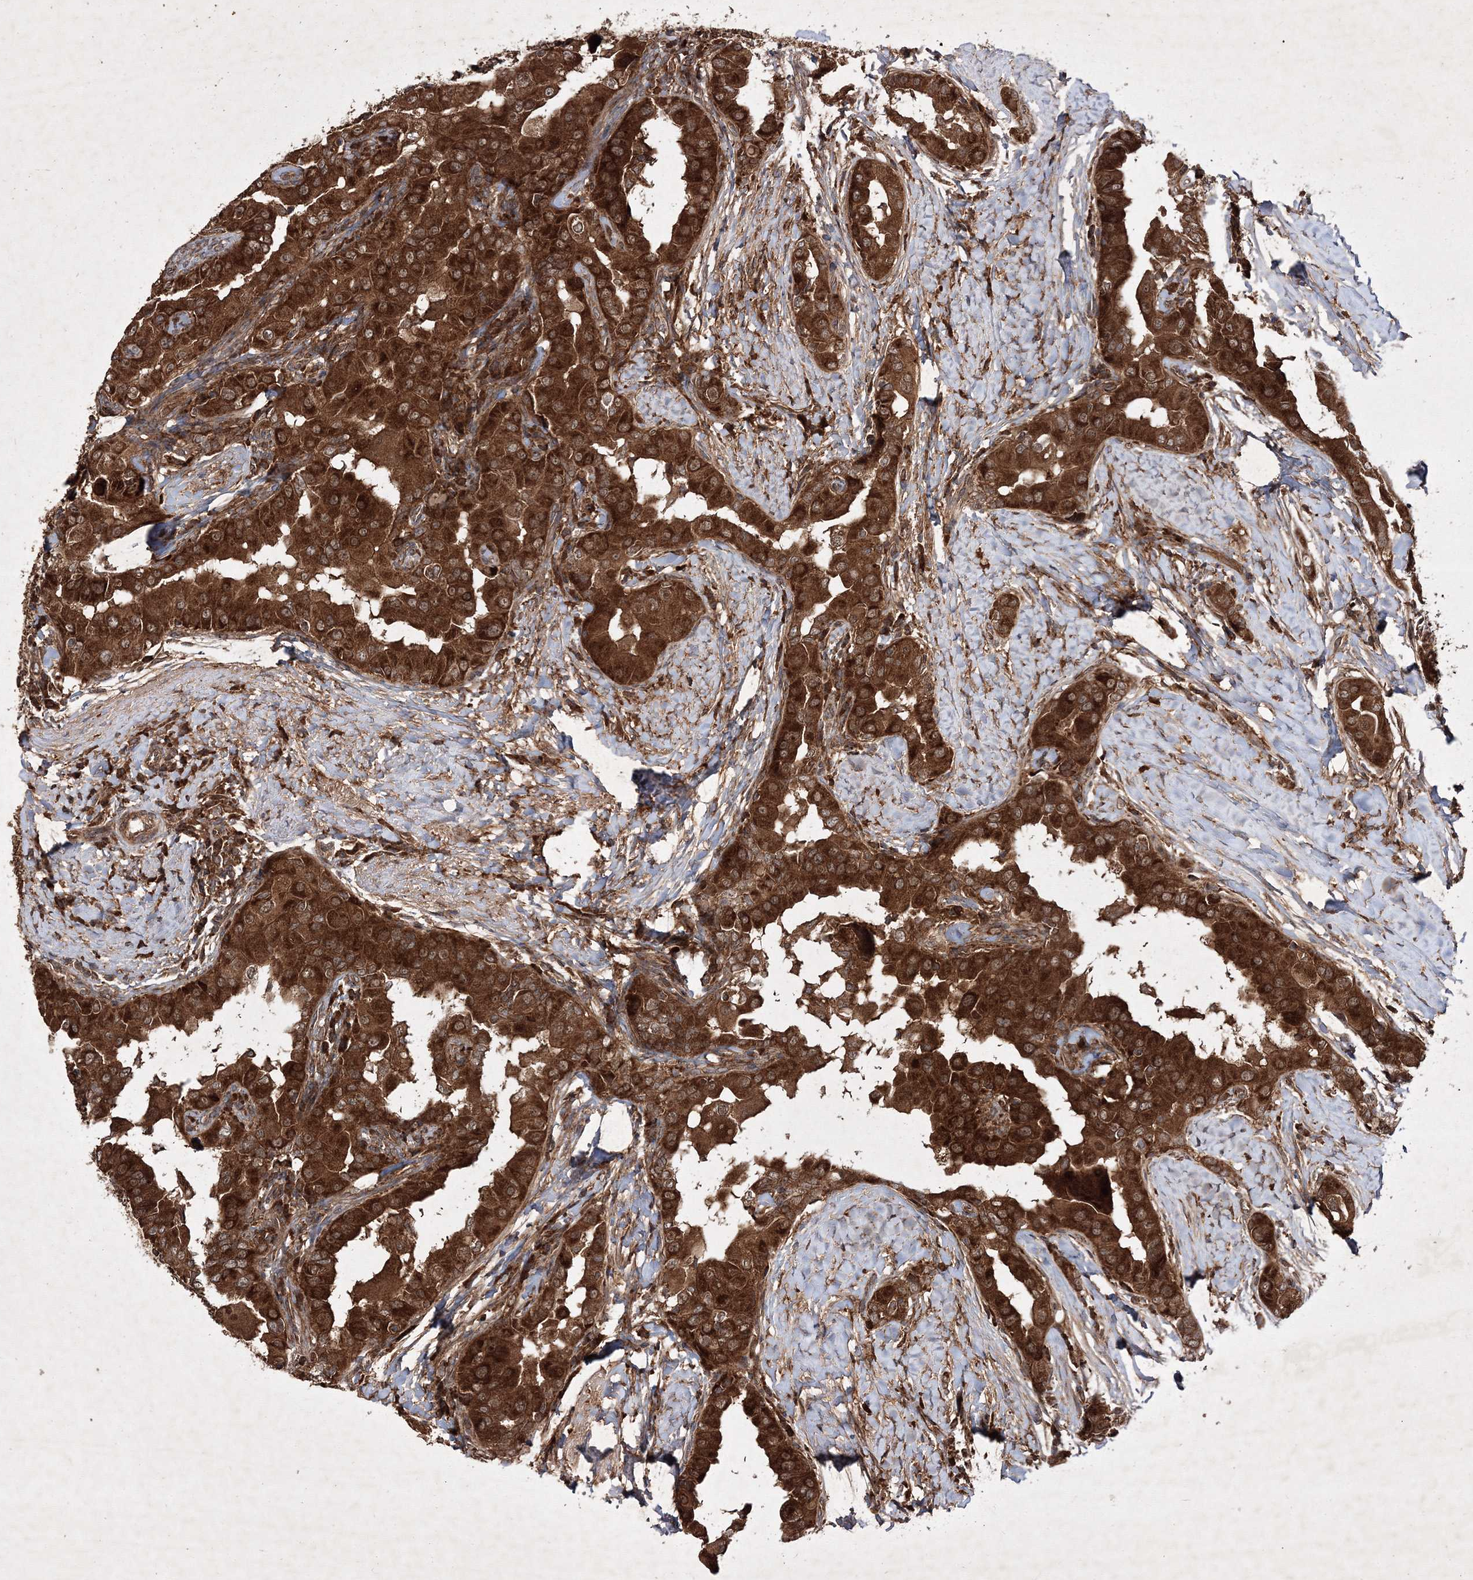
{"staining": {"intensity": "strong", "quantity": ">75%", "location": "cytoplasmic/membranous"}, "tissue": "thyroid cancer", "cell_type": "Tumor cells", "image_type": "cancer", "snomed": [{"axis": "morphology", "description": "Papillary adenocarcinoma, NOS"}, {"axis": "topography", "description": "Thyroid gland"}], "caption": "Protein expression analysis of thyroid cancer (papillary adenocarcinoma) displays strong cytoplasmic/membranous positivity in approximately >75% of tumor cells.", "gene": "DNAJC13", "patient": {"sex": "male", "age": 33}}